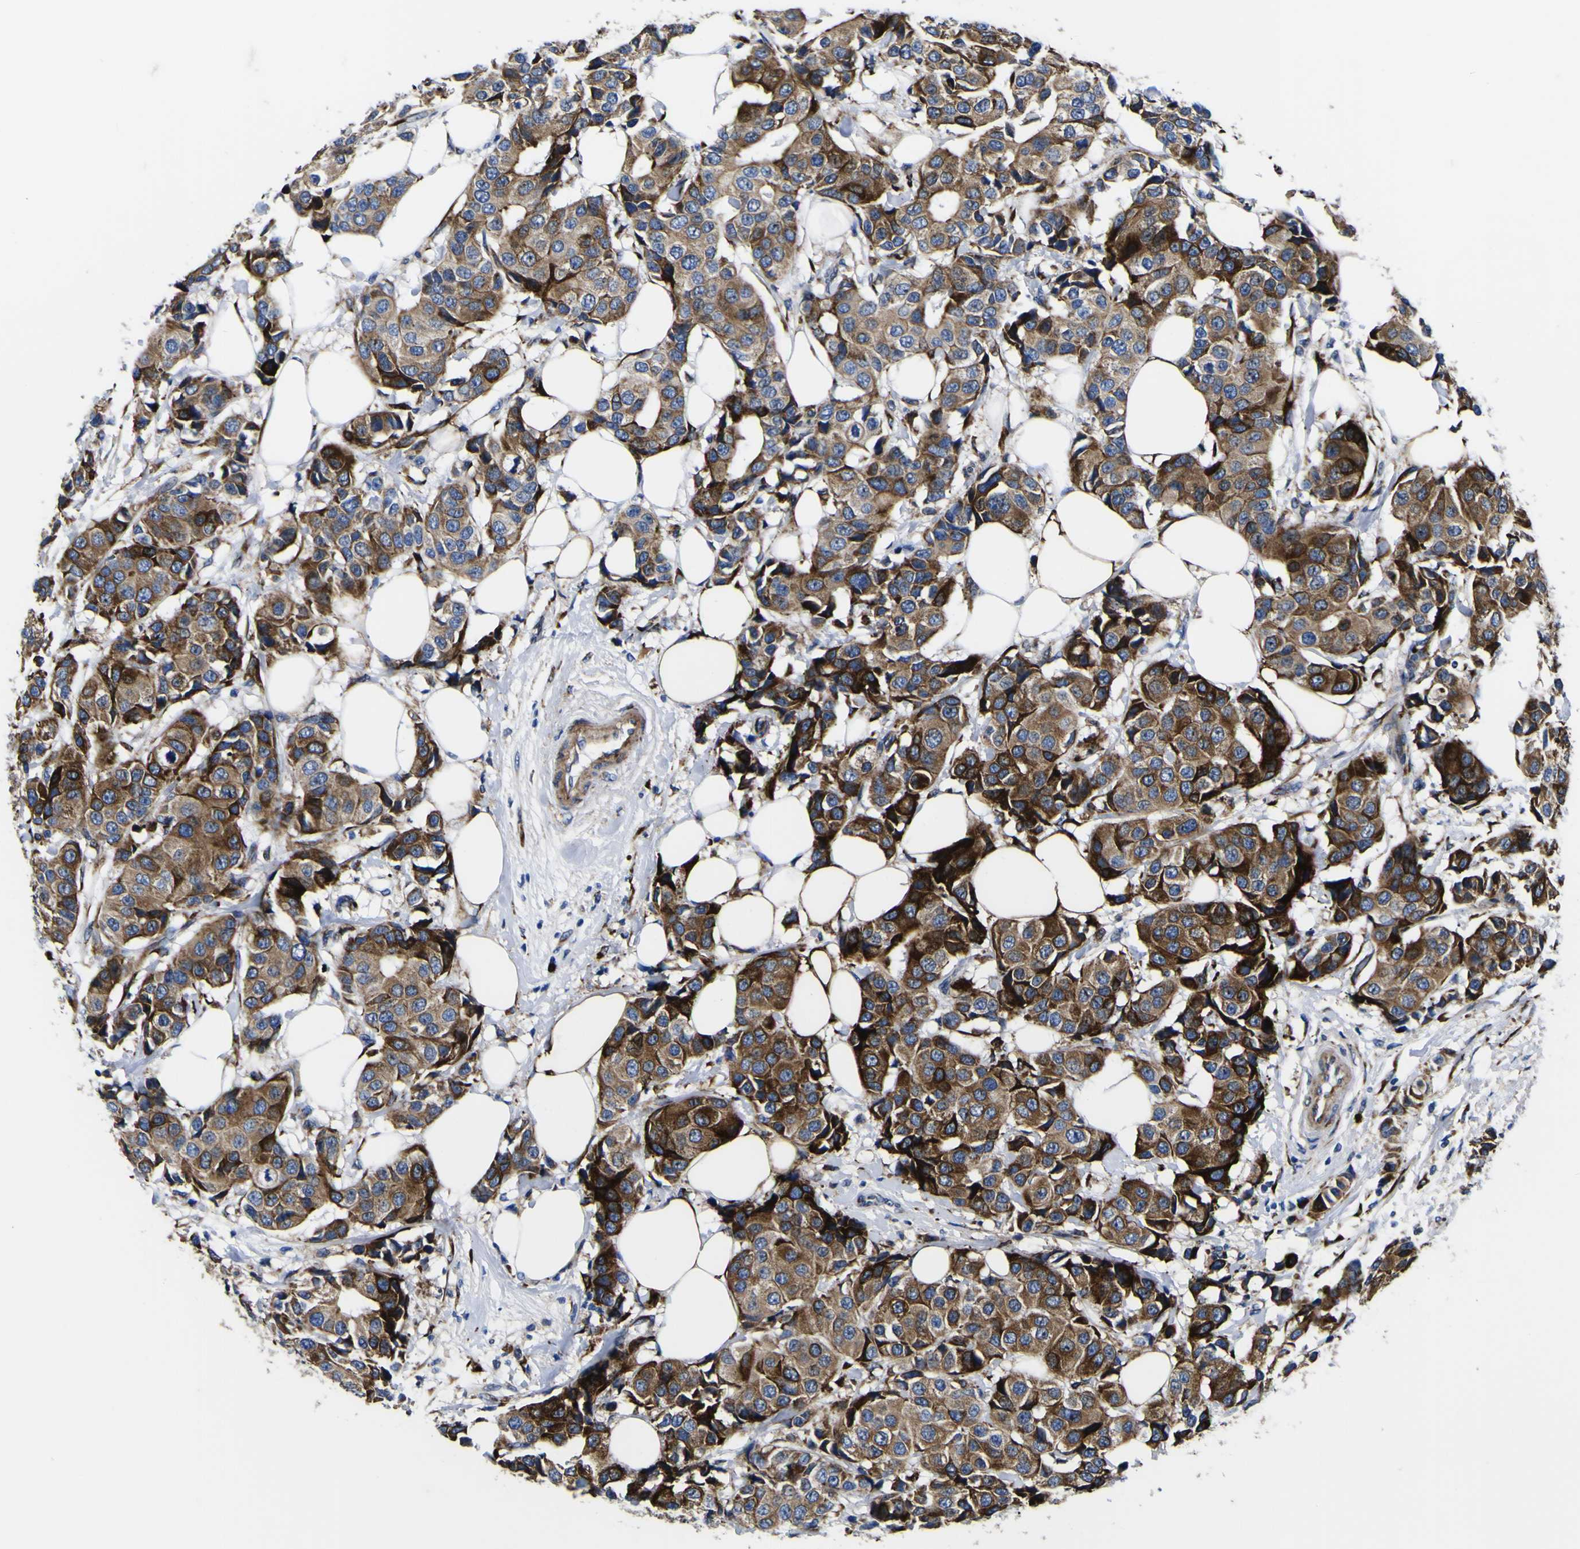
{"staining": {"intensity": "strong", "quantity": ">75%", "location": "cytoplasmic/membranous"}, "tissue": "breast cancer", "cell_type": "Tumor cells", "image_type": "cancer", "snomed": [{"axis": "morphology", "description": "Normal tissue, NOS"}, {"axis": "morphology", "description": "Duct carcinoma"}, {"axis": "topography", "description": "Breast"}], "caption": "Approximately >75% of tumor cells in human breast cancer demonstrate strong cytoplasmic/membranous protein positivity as visualized by brown immunohistochemical staining.", "gene": "SCD", "patient": {"sex": "female", "age": 39}}